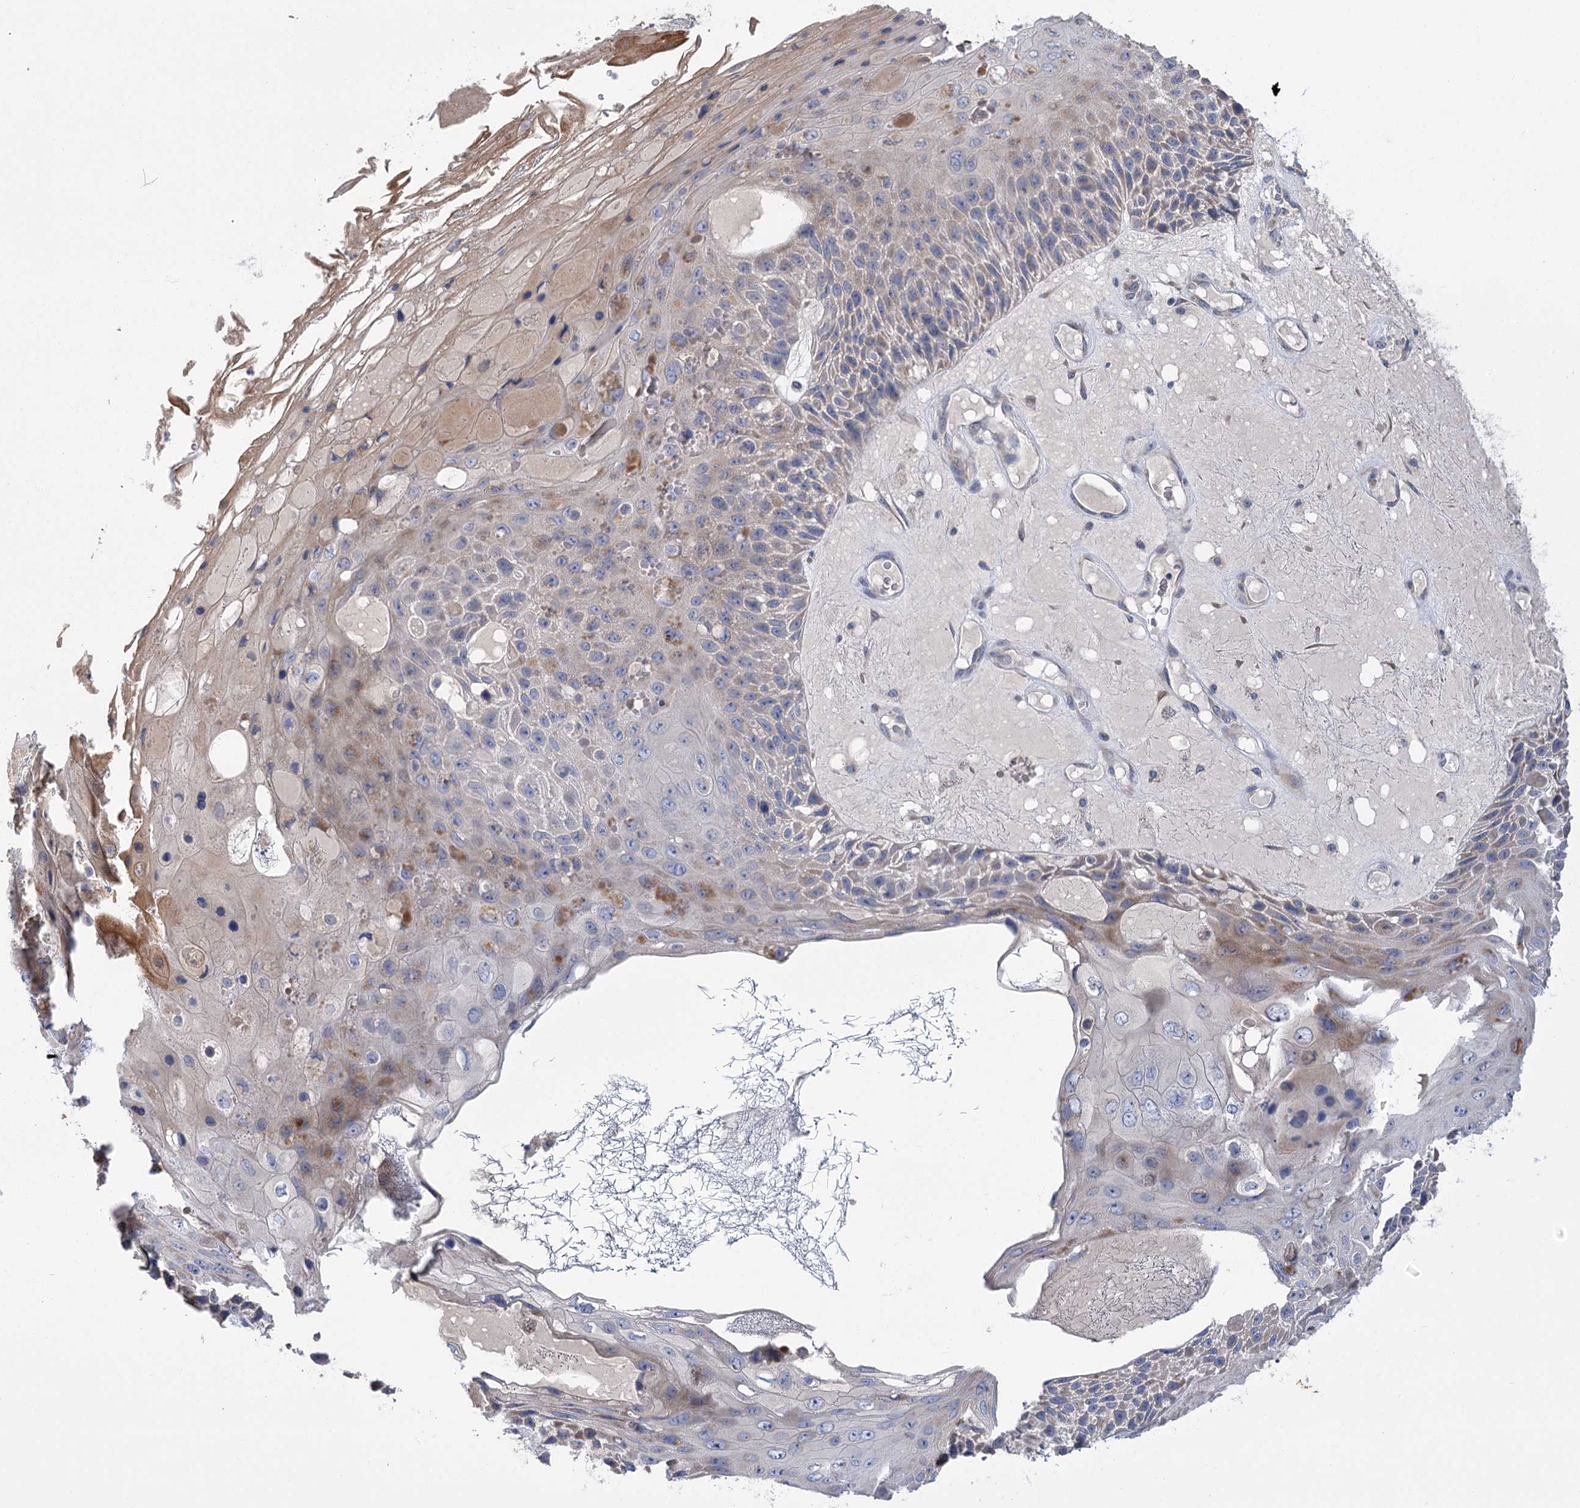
{"staining": {"intensity": "negative", "quantity": "none", "location": "none"}, "tissue": "skin cancer", "cell_type": "Tumor cells", "image_type": "cancer", "snomed": [{"axis": "morphology", "description": "Squamous cell carcinoma, NOS"}, {"axis": "topography", "description": "Skin"}], "caption": "Skin cancer was stained to show a protein in brown. There is no significant staining in tumor cells. (Stains: DAB immunohistochemistry with hematoxylin counter stain, Microscopy: brightfield microscopy at high magnification).", "gene": "PBLD", "patient": {"sex": "female", "age": 88}}